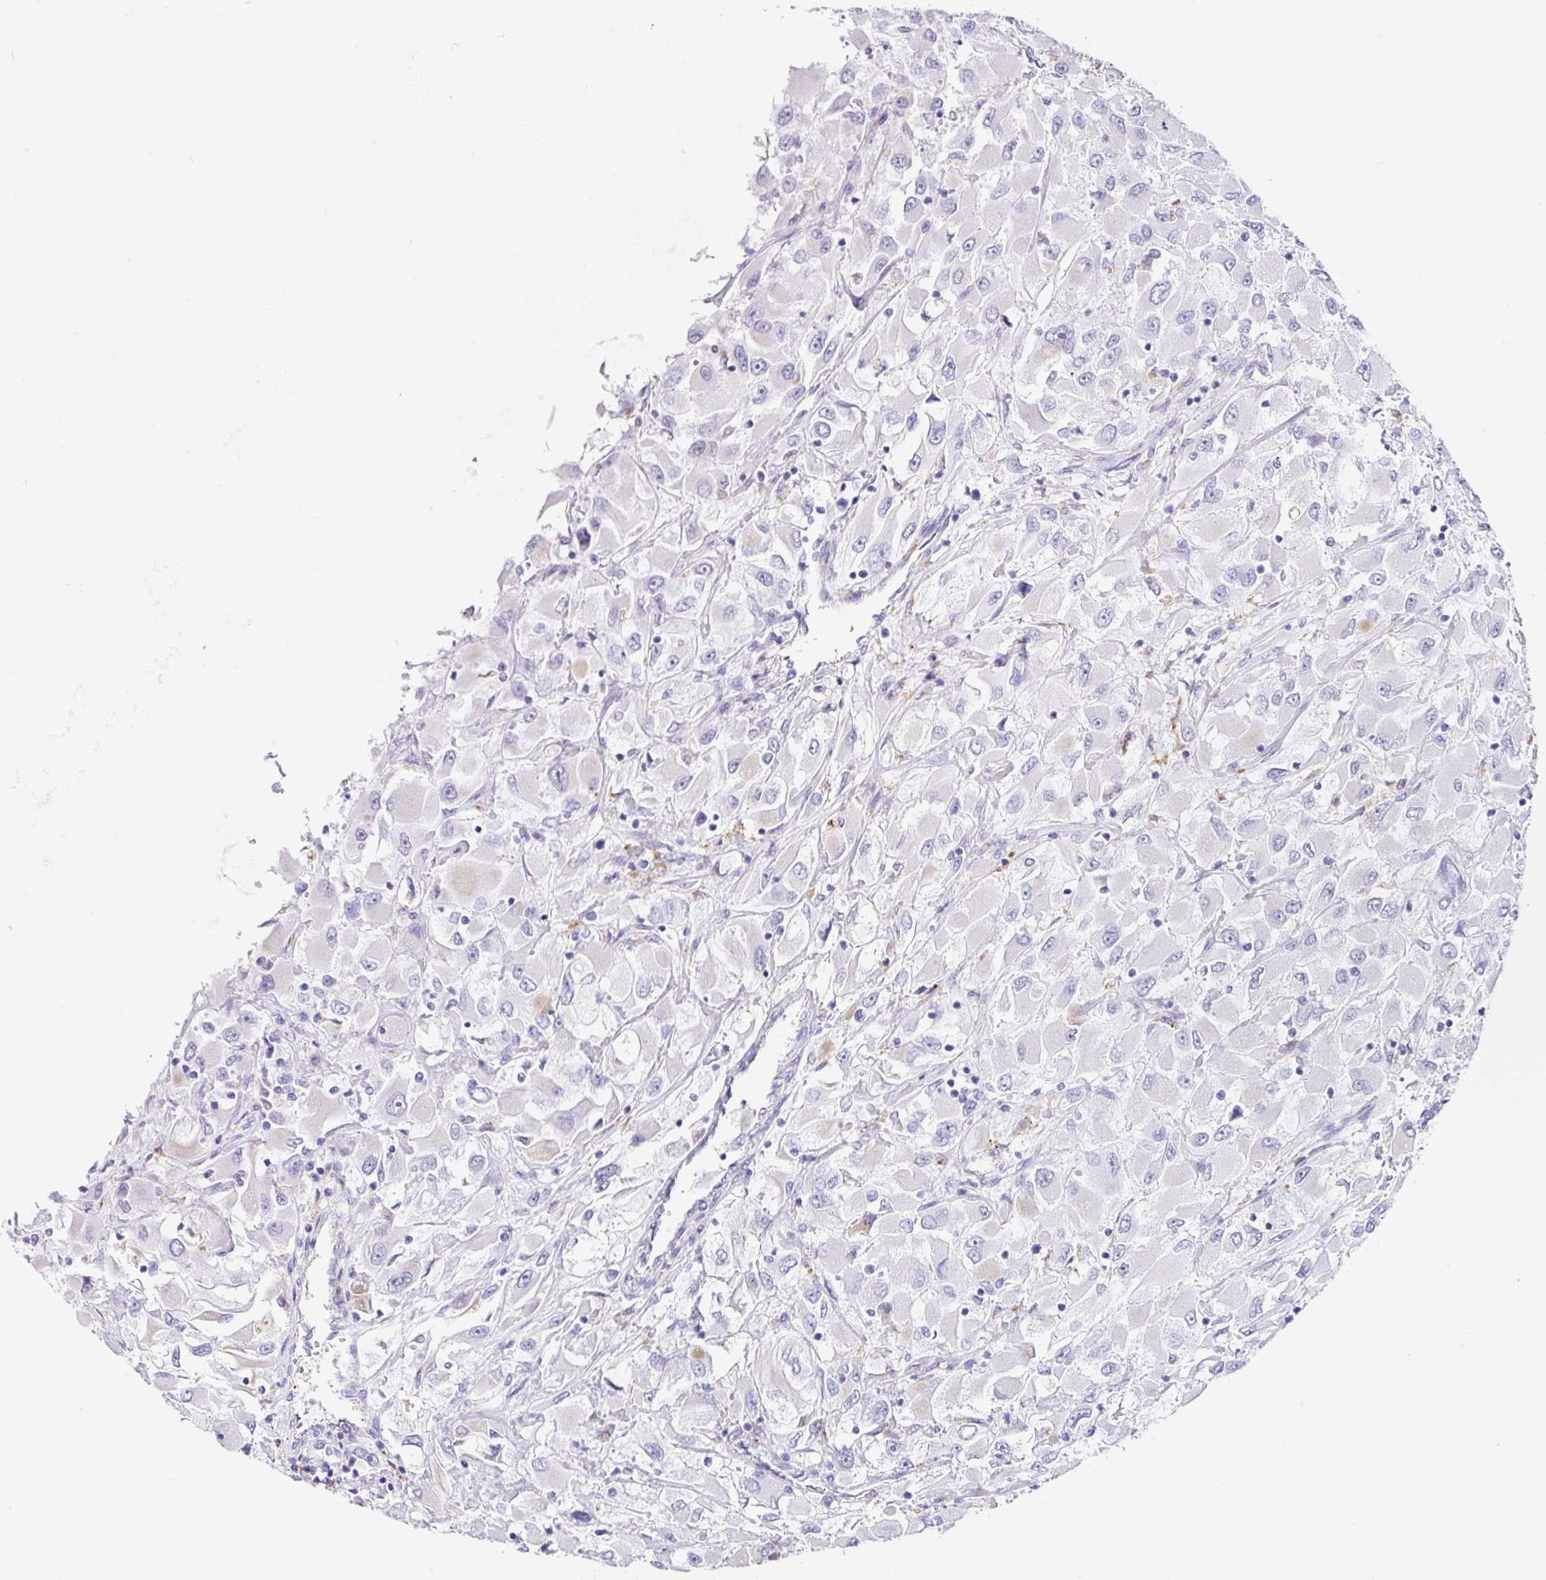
{"staining": {"intensity": "negative", "quantity": "none", "location": "none"}, "tissue": "renal cancer", "cell_type": "Tumor cells", "image_type": "cancer", "snomed": [{"axis": "morphology", "description": "Adenocarcinoma, NOS"}, {"axis": "topography", "description": "Kidney"}], "caption": "A high-resolution photomicrograph shows immunohistochemistry staining of renal adenocarcinoma, which exhibits no significant staining in tumor cells. The staining is performed using DAB brown chromogen with nuclei counter-stained in using hematoxylin.", "gene": "DKK4", "patient": {"sex": "female", "age": 52}}